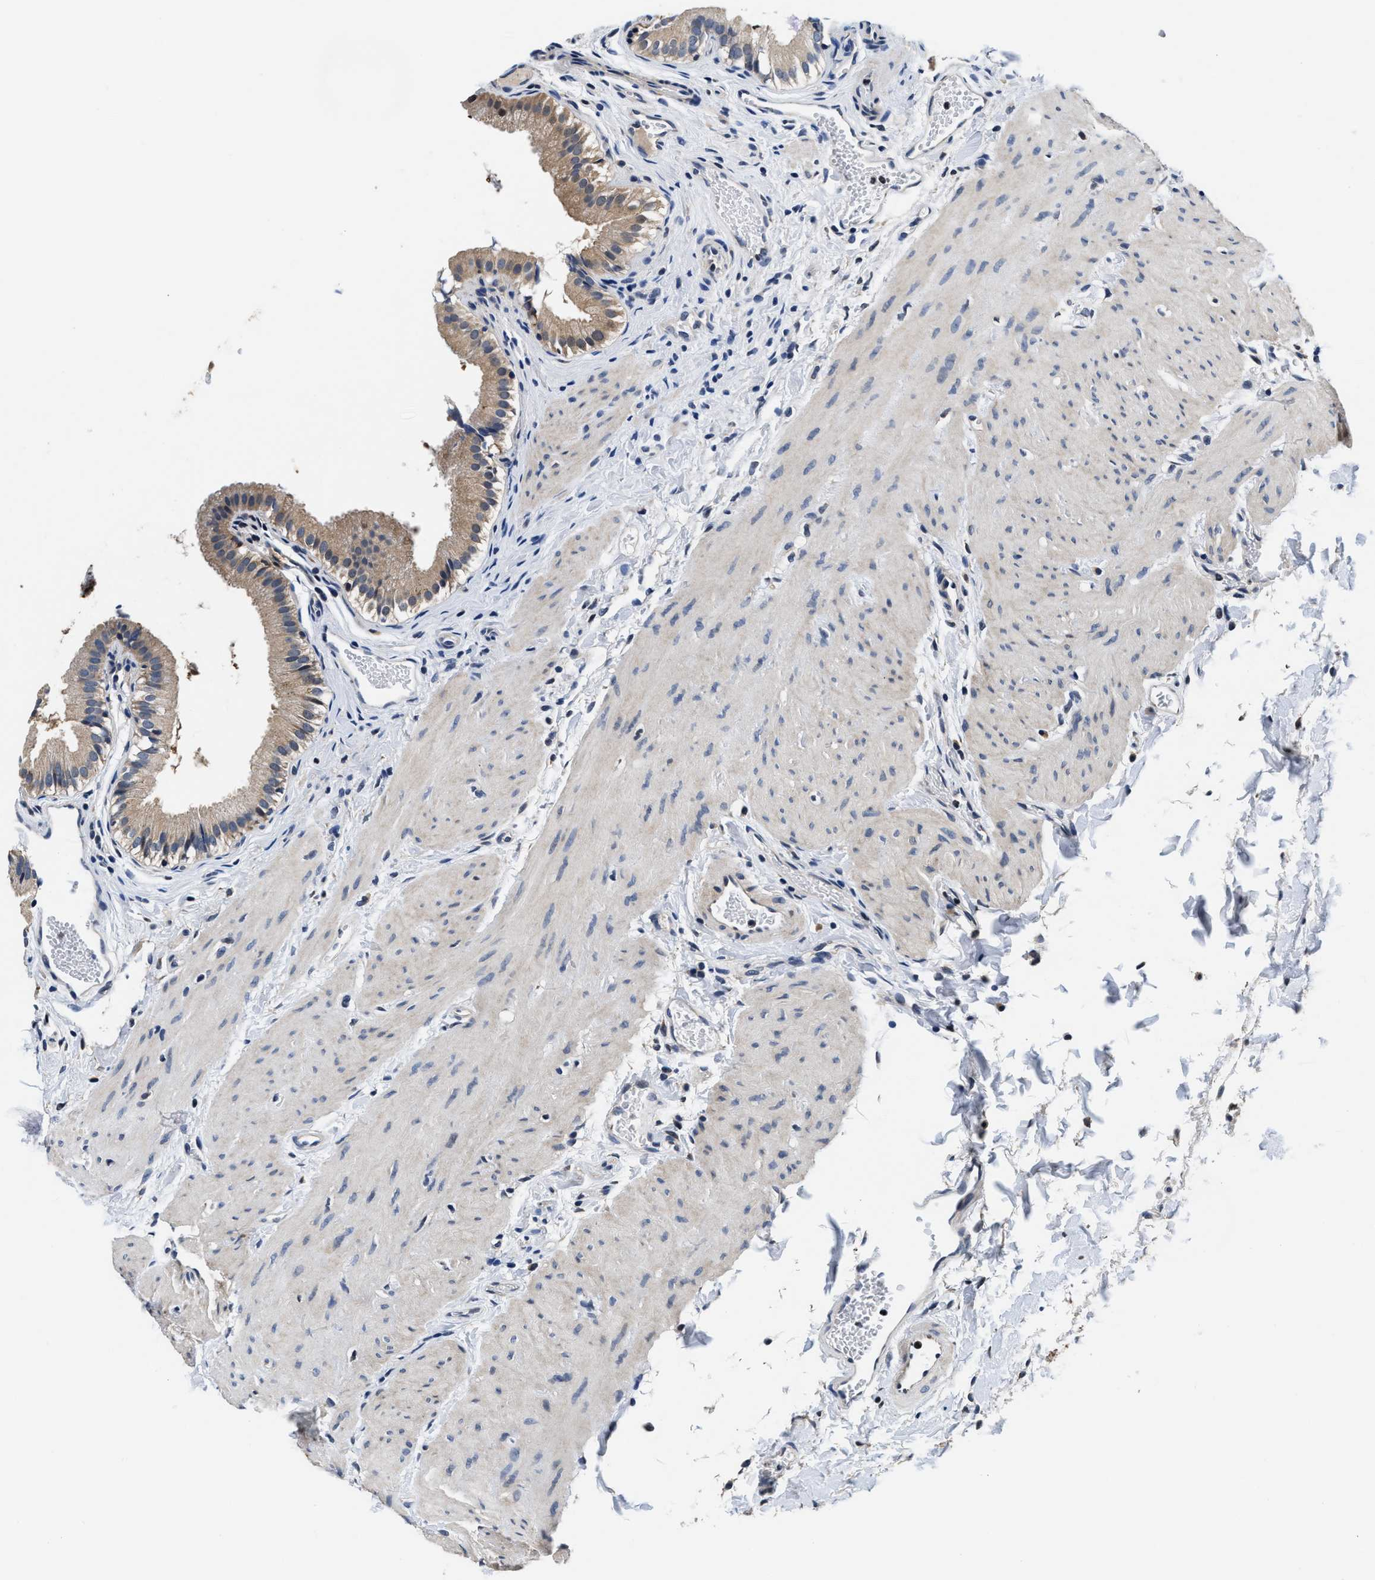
{"staining": {"intensity": "moderate", "quantity": ">75%", "location": "cytoplasmic/membranous"}, "tissue": "gallbladder", "cell_type": "Glandular cells", "image_type": "normal", "snomed": [{"axis": "morphology", "description": "Normal tissue, NOS"}, {"axis": "topography", "description": "Gallbladder"}], "caption": "Human gallbladder stained with a brown dye exhibits moderate cytoplasmic/membranous positive positivity in approximately >75% of glandular cells.", "gene": "PHPT1", "patient": {"sex": "female", "age": 26}}